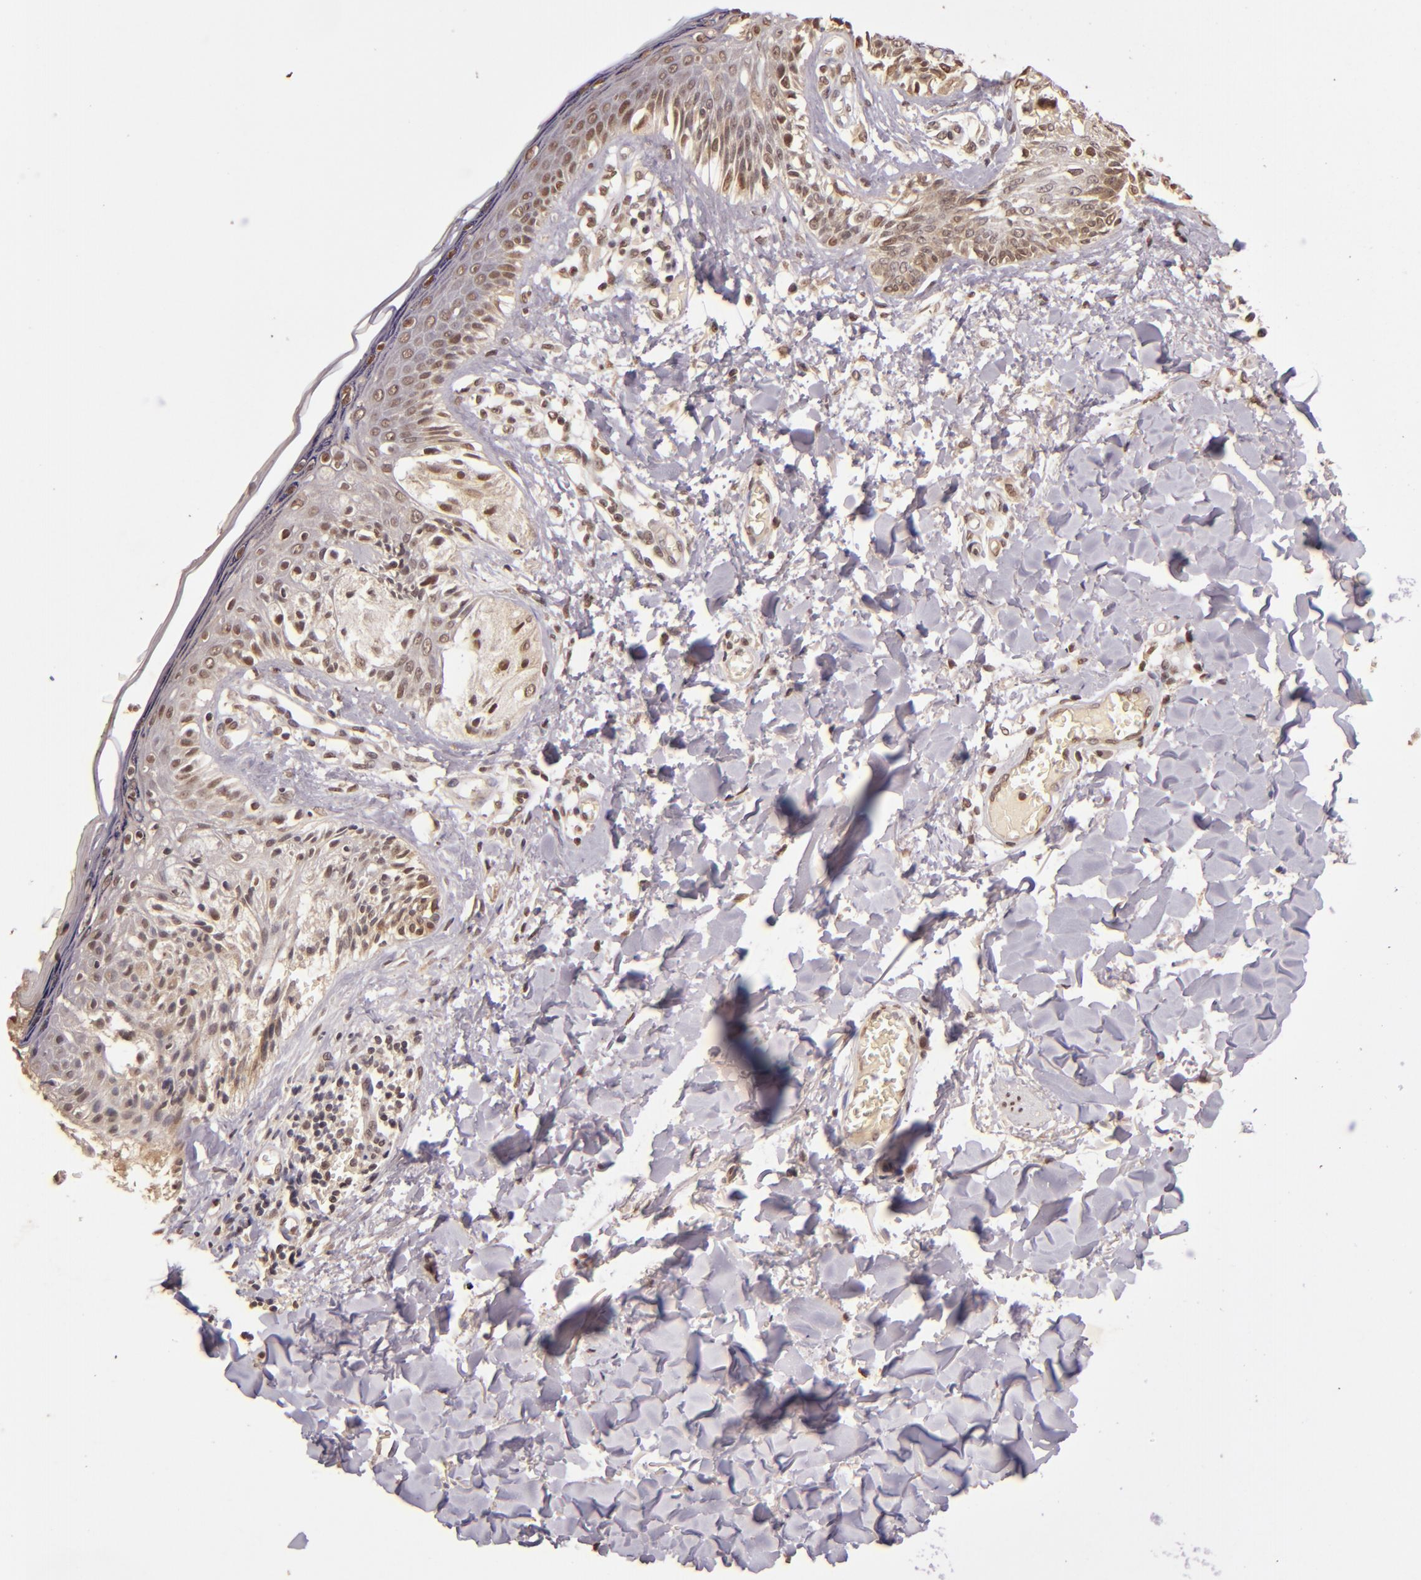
{"staining": {"intensity": "negative", "quantity": "none", "location": "none"}, "tissue": "melanoma", "cell_type": "Tumor cells", "image_type": "cancer", "snomed": [{"axis": "morphology", "description": "Malignant melanoma, NOS"}, {"axis": "topography", "description": "Skin"}], "caption": "Histopathology image shows no significant protein positivity in tumor cells of melanoma.", "gene": "CUL1", "patient": {"sex": "female", "age": 82}}